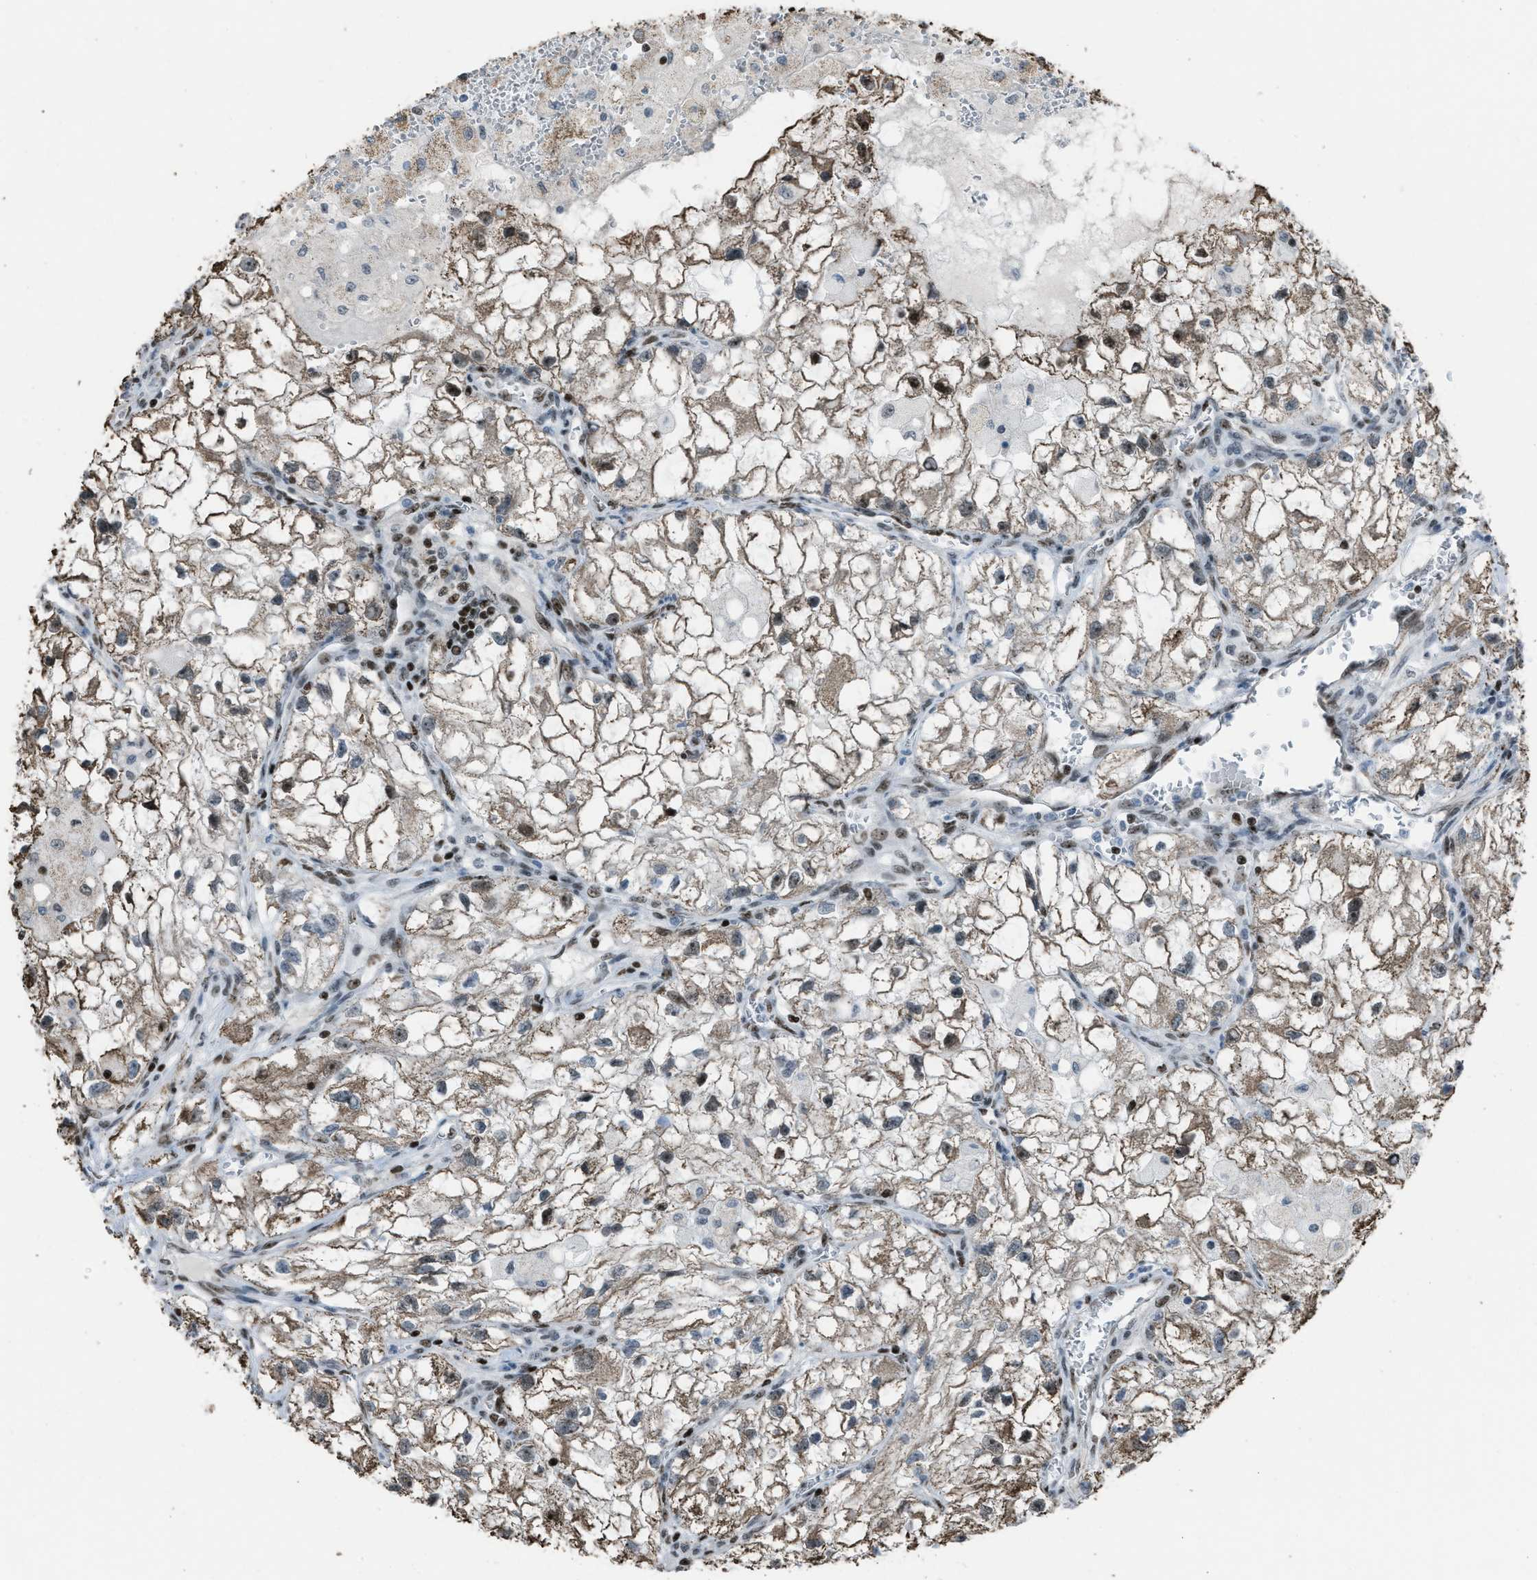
{"staining": {"intensity": "moderate", "quantity": ">75%", "location": "cytoplasmic/membranous,nuclear"}, "tissue": "renal cancer", "cell_type": "Tumor cells", "image_type": "cancer", "snomed": [{"axis": "morphology", "description": "Adenocarcinoma, NOS"}, {"axis": "topography", "description": "Kidney"}], "caption": "This photomicrograph shows renal cancer stained with immunohistochemistry to label a protein in brown. The cytoplasmic/membranous and nuclear of tumor cells show moderate positivity for the protein. Nuclei are counter-stained blue.", "gene": "SLFN5", "patient": {"sex": "female", "age": 70}}